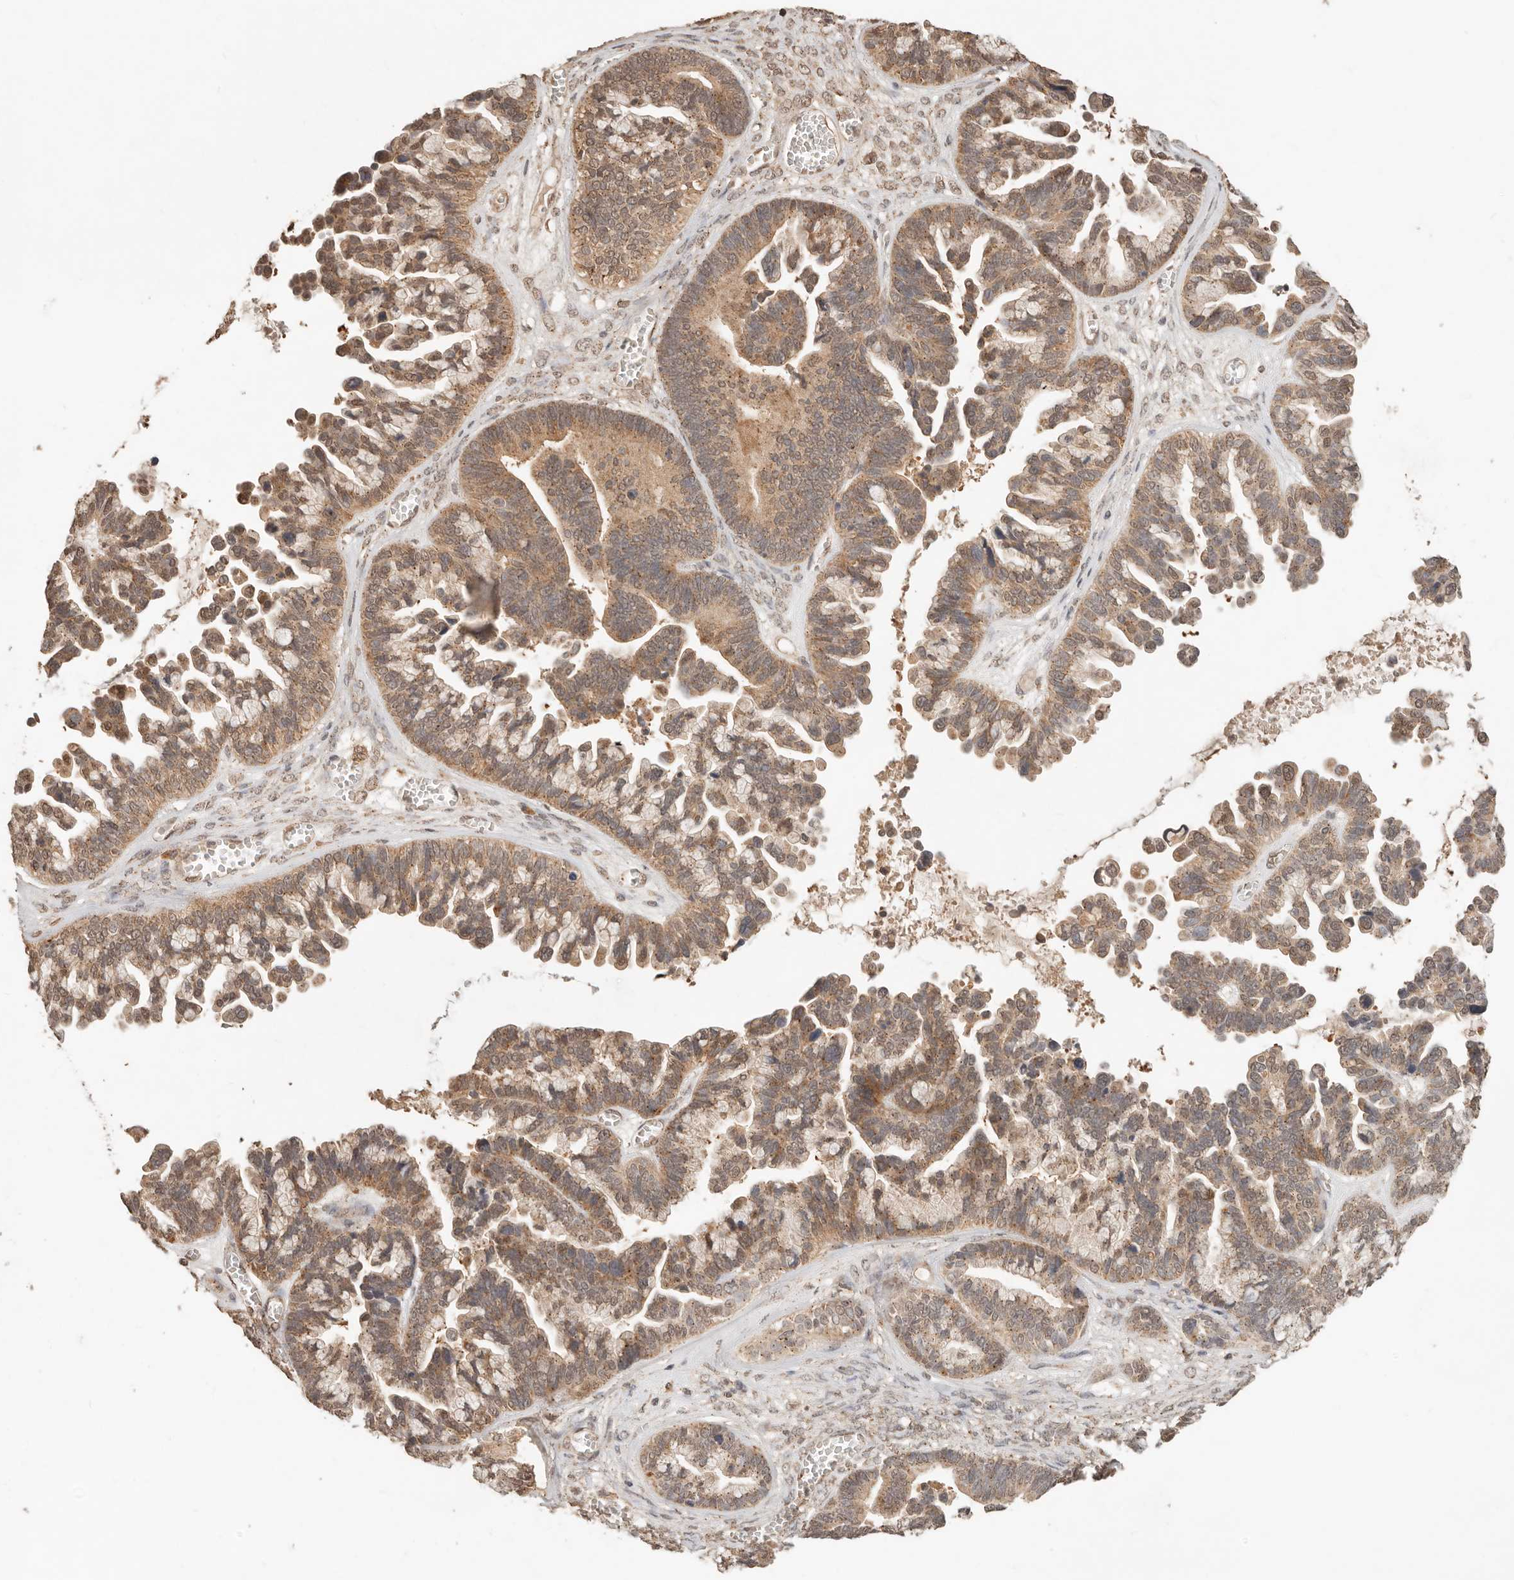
{"staining": {"intensity": "moderate", "quantity": ">75%", "location": "cytoplasmic/membranous"}, "tissue": "ovarian cancer", "cell_type": "Tumor cells", "image_type": "cancer", "snomed": [{"axis": "morphology", "description": "Cystadenocarcinoma, serous, NOS"}, {"axis": "topography", "description": "Ovary"}], "caption": "Immunohistochemical staining of ovarian cancer exhibits moderate cytoplasmic/membranous protein positivity in about >75% of tumor cells. Using DAB (brown) and hematoxylin (blue) stains, captured at high magnification using brightfield microscopy.", "gene": "LMO4", "patient": {"sex": "female", "age": 56}}